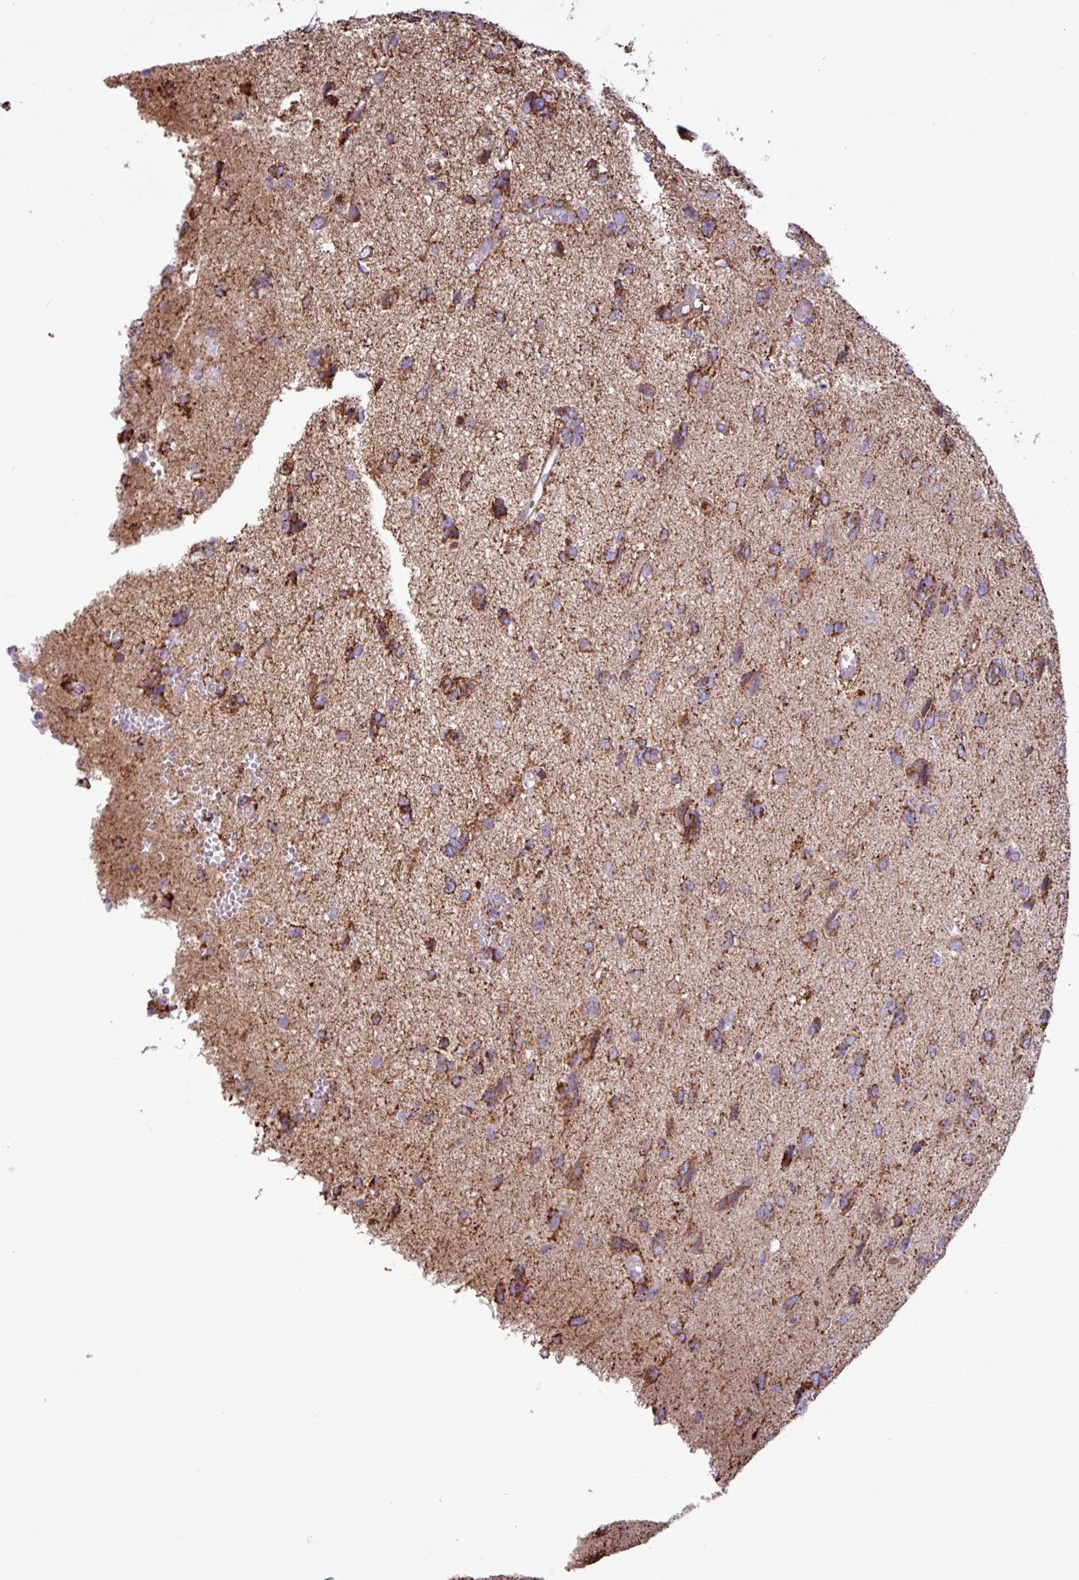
{"staining": {"intensity": "strong", "quantity": ">75%", "location": "cytoplasmic/membranous"}, "tissue": "glioma", "cell_type": "Tumor cells", "image_type": "cancer", "snomed": [{"axis": "morphology", "description": "Glioma, malignant, High grade"}, {"axis": "topography", "description": "Brain"}], "caption": "Glioma tissue displays strong cytoplasmic/membranous staining in approximately >75% of tumor cells, visualized by immunohistochemistry.", "gene": "RTL3", "patient": {"sex": "female", "age": 59}}